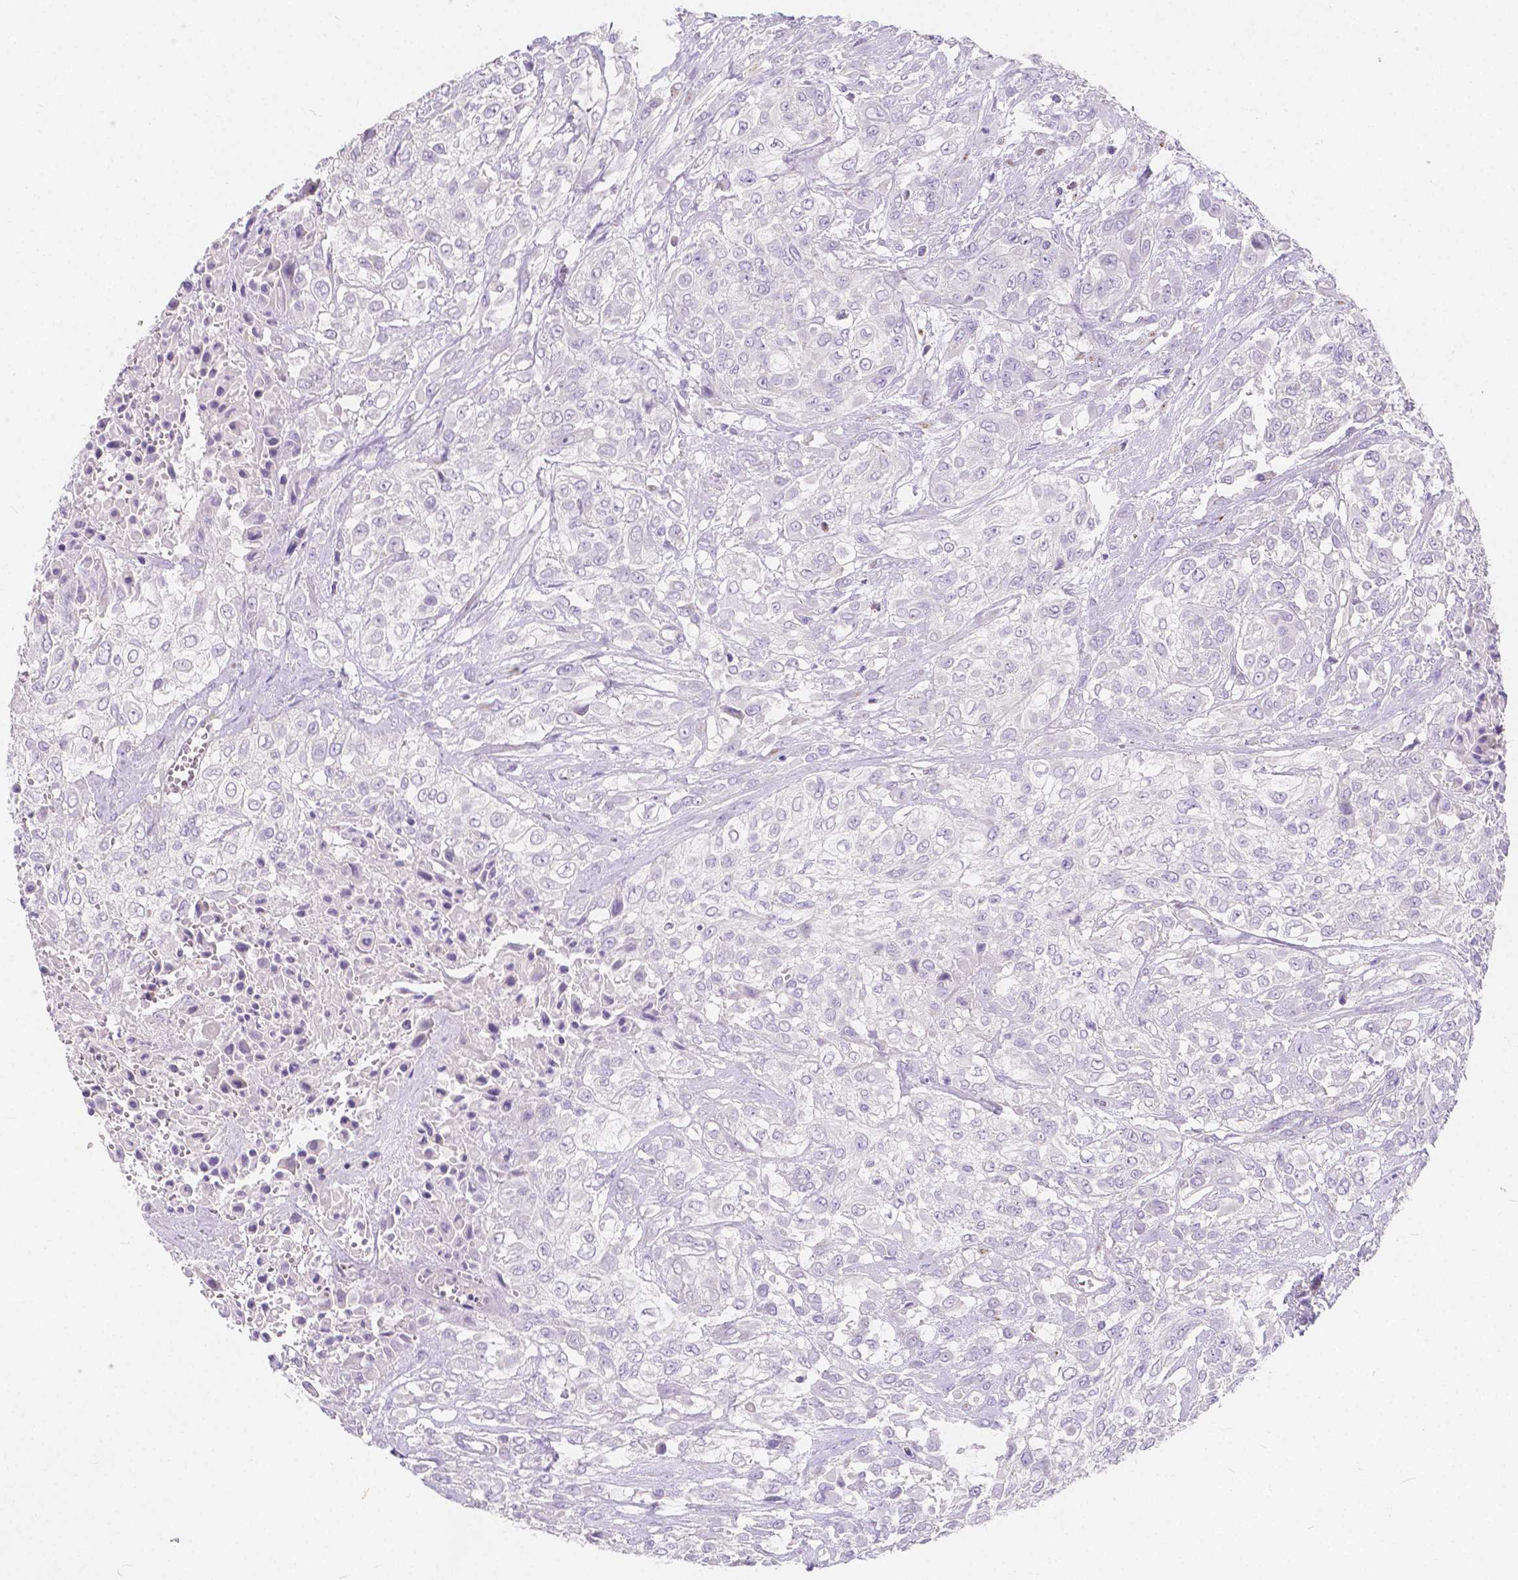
{"staining": {"intensity": "negative", "quantity": "none", "location": "none"}, "tissue": "urothelial cancer", "cell_type": "Tumor cells", "image_type": "cancer", "snomed": [{"axis": "morphology", "description": "Urothelial carcinoma, High grade"}, {"axis": "topography", "description": "Urinary bladder"}], "caption": "An image of urothelial carcinoma (high-grade) stained for a protein demonstrates no brown staining in tumor cells. The staining was performed using DAB (3,3'-diaminobenzidine) to visualize the protein expression in brown, while the nuclei were stained in blue with hematoxylin (Magnification: 20x).", "gene": "RNF186", "patient": {"sex": "male", "age": 57}}